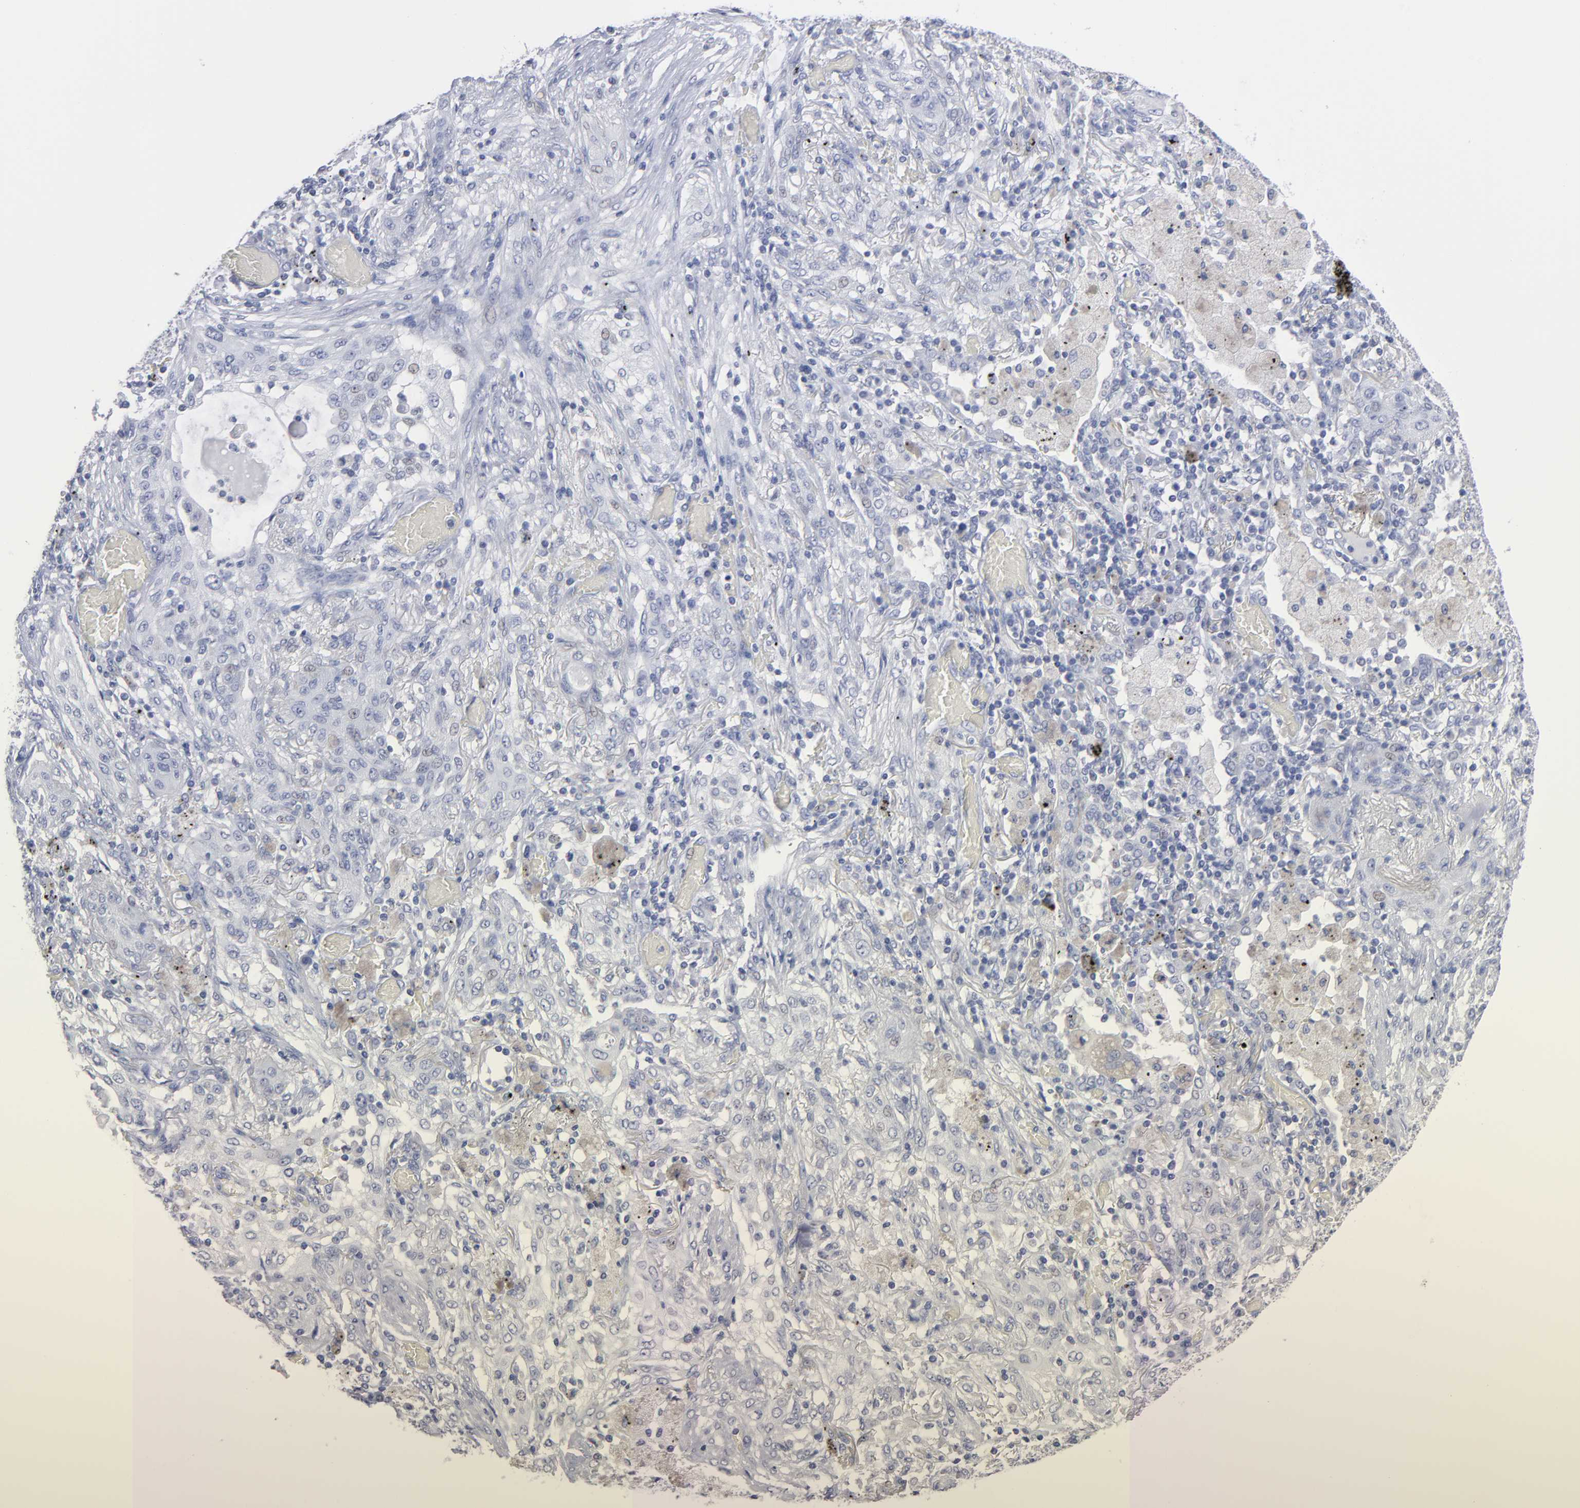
{"staining": {"intensity": "negative", "quantity": "none", "location": "none"}, "tissue": "lung cancer", "cell_type": "Tumor cells", "image_type": "cancer", "snomed": [{"axis": "morphology", "description": "Squamous cell carcinoma, NOS"}, {"axis": "topography", "description": "Lung"}], "caption": "Immunohistochemical staining of human lung cancer reveals no significant staining in tumor cells.", "gene": "RPH3A", "patient": {"sex": "female", "age": 47}}